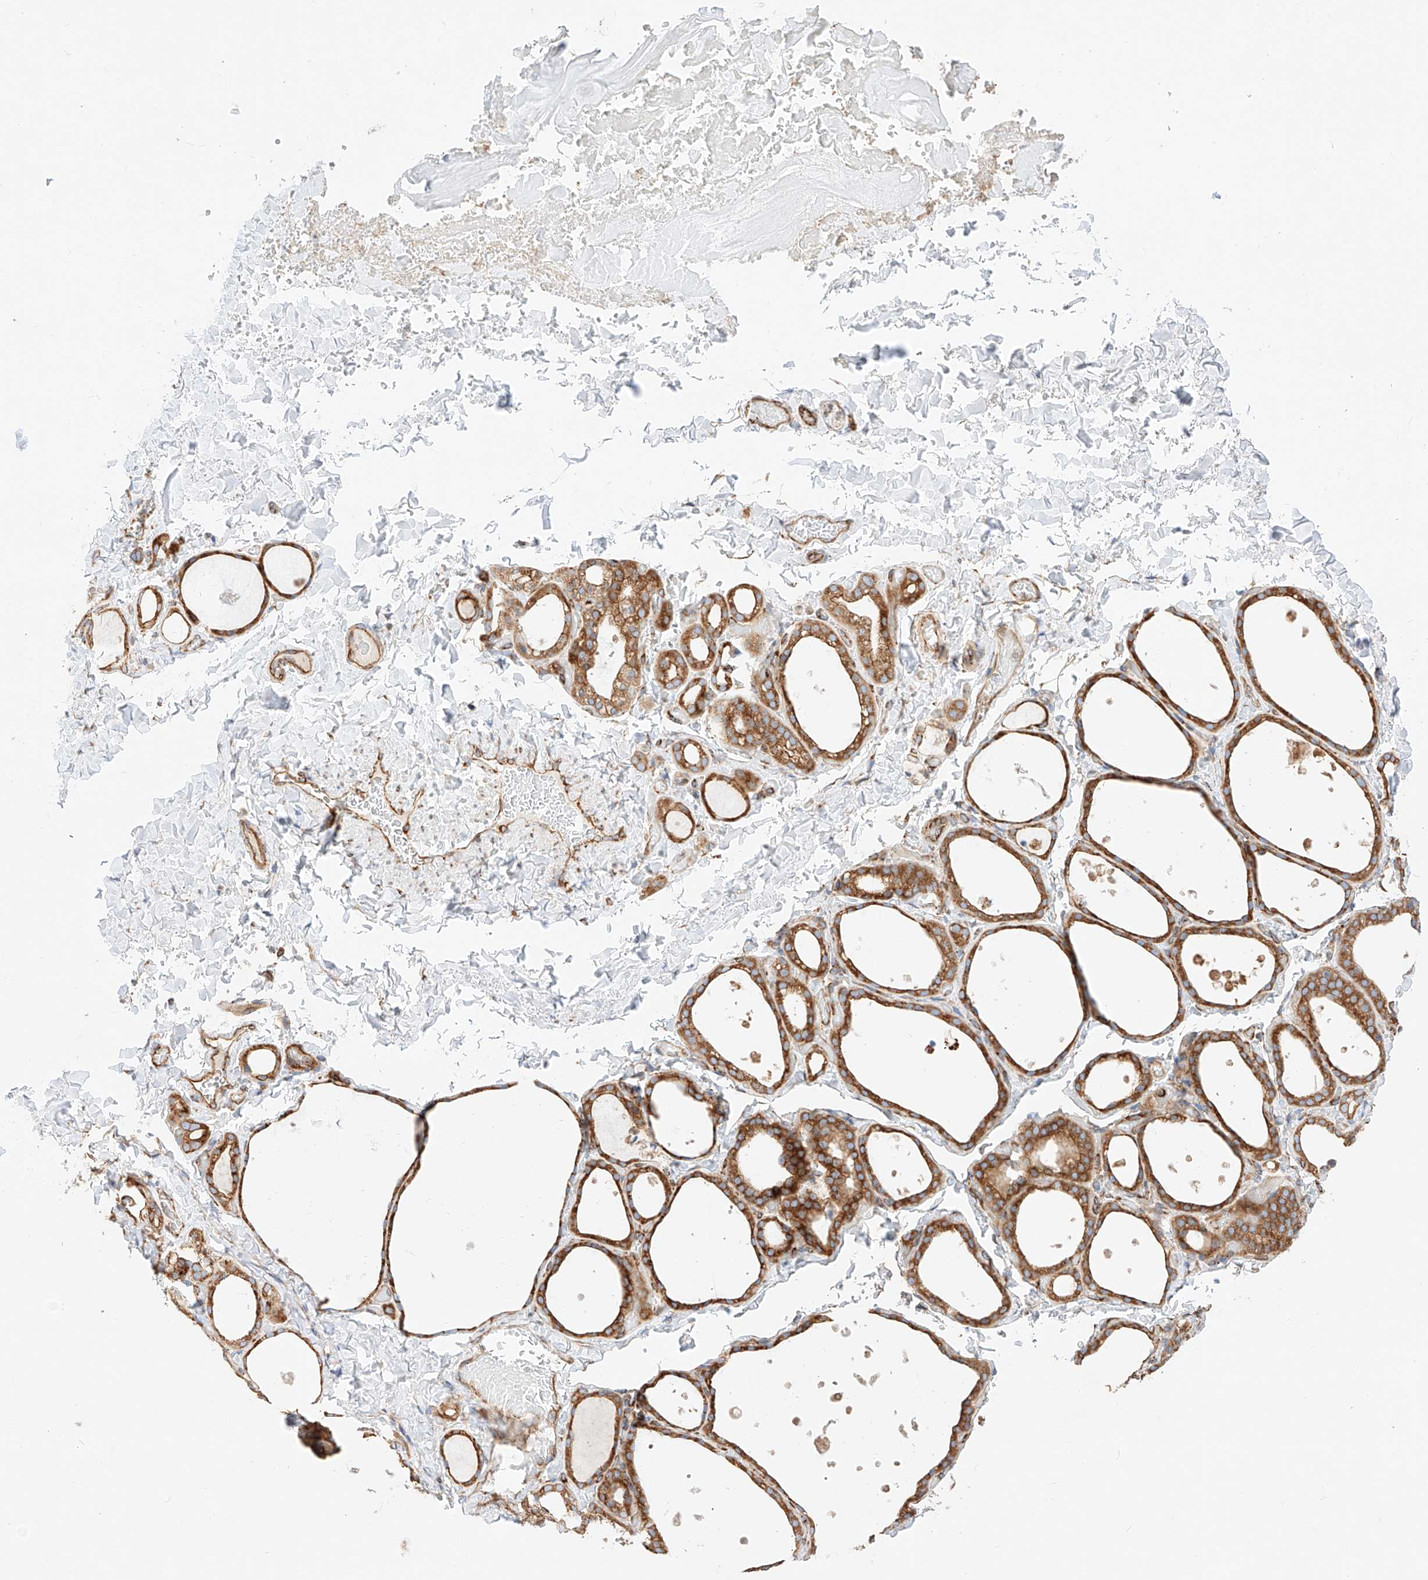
{"staining": {"intensity": "moderate", "quantity": ">75%", "location": "cytoplasmic/membranous"}, "tissue": "thyroid gland", "cell_type": "Glandular cells", "image_type": "normal", "snomed": [{"axis": "morphology", "description": "Normal tissue, NOS"}, {"axis": "topography", "description": "Thyroid gland"}], "caption": "Immunohistochemical staining of benign thyroid gland demonstrates moderate cytoplasmic/membranous protein staining in approximately >75% of glandular cells.", "gene": "CSGALNACT2", "patient": {"sex": "female", "age": 44}}